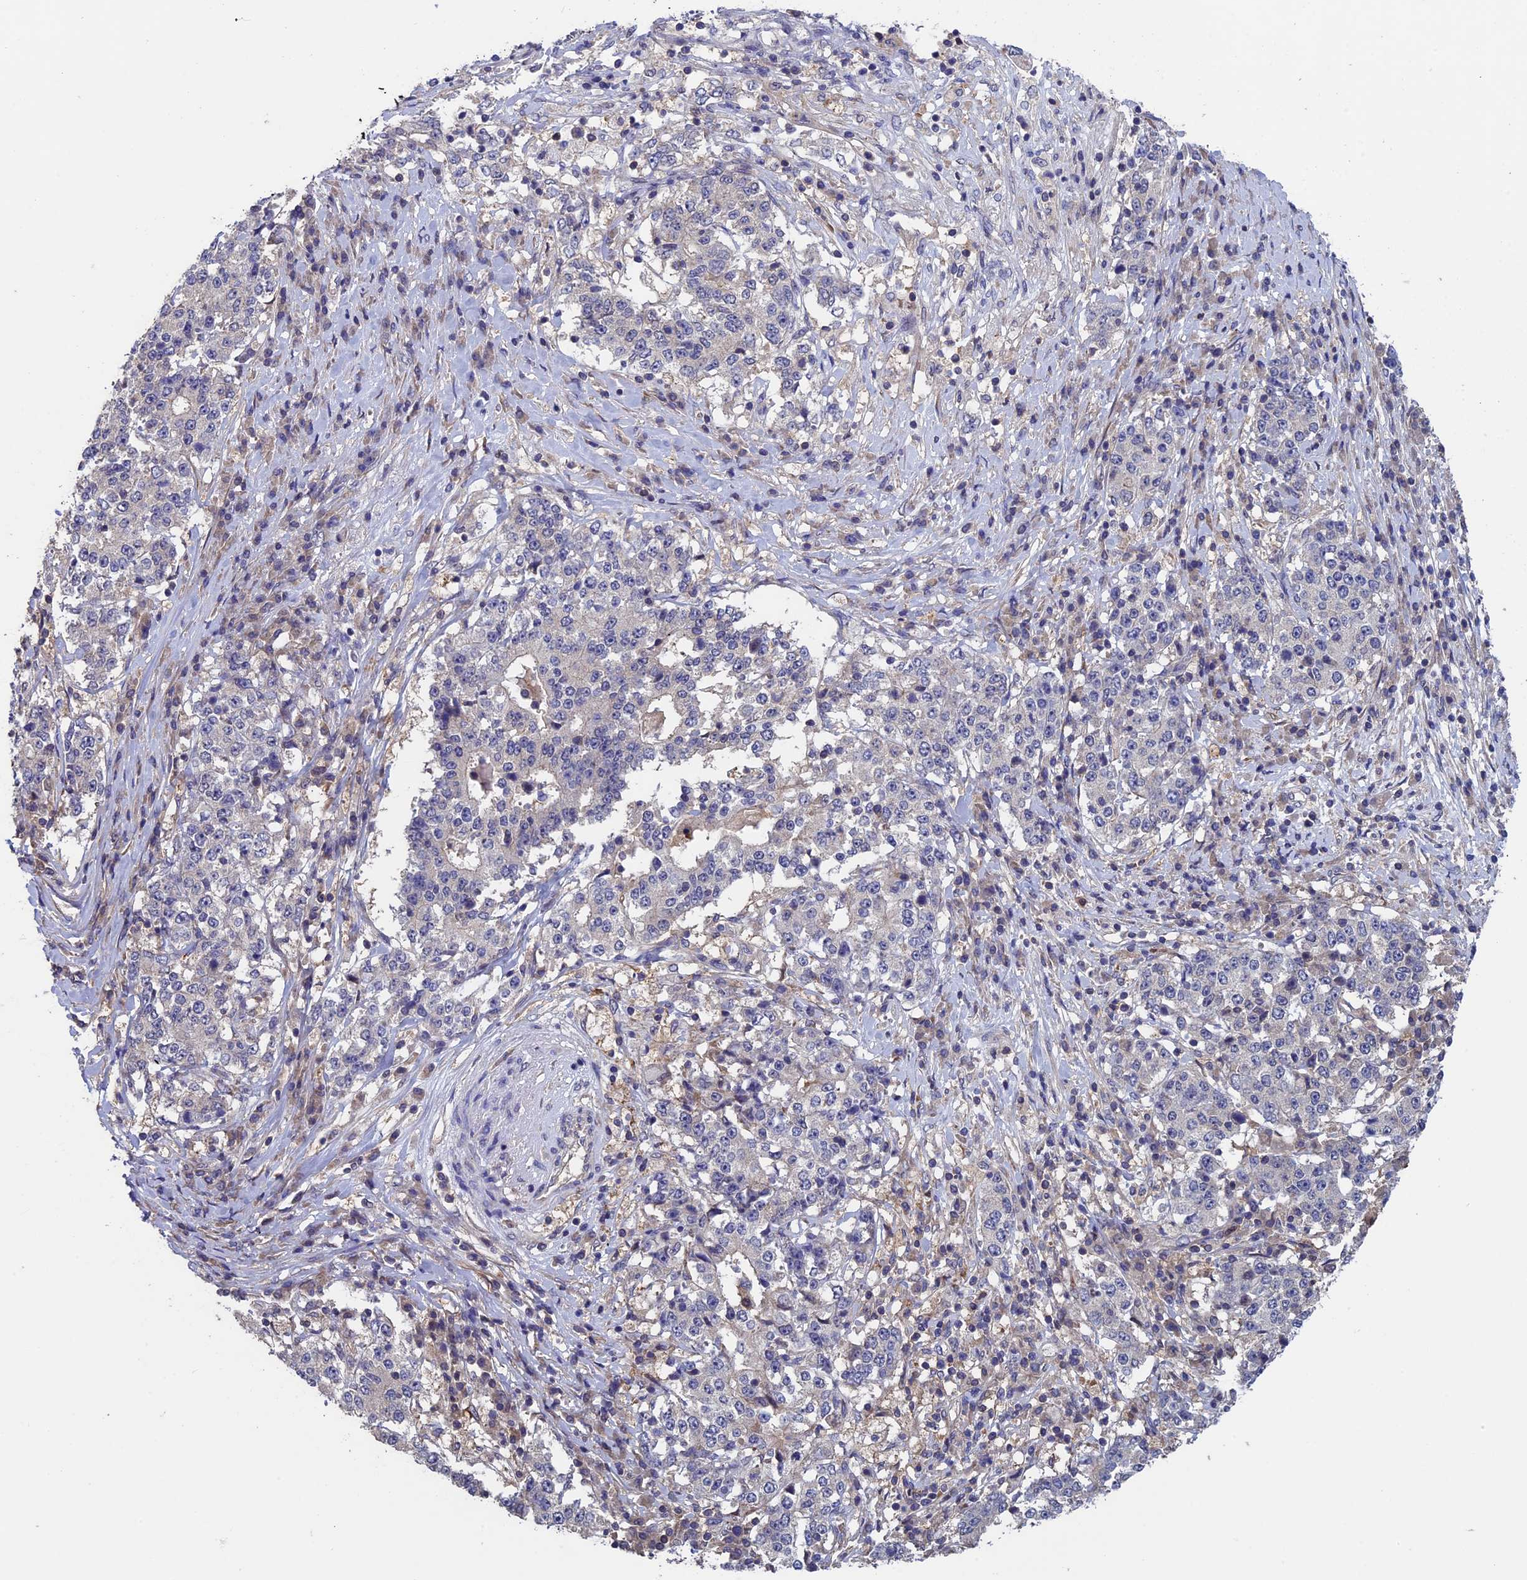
{"staining": {"intensity": "negative", "quantity": "none", "location": "none"}, "tissue": "stomach cancer", "cell_type": "Tumor cells", "image_type": "cancer", "snomed": [{"axis": "morphology", "description": "Adenocarcinoma, NOS"}, {"axis": "topography", "description": "Stomach"}], "caption": "Adenocarcinoma (stomach) was stained to show a protein in brown. There is no significant expression in tumor cells.", "gene": "LCMT1", "patient": {"sex": "male", "age": 59}}